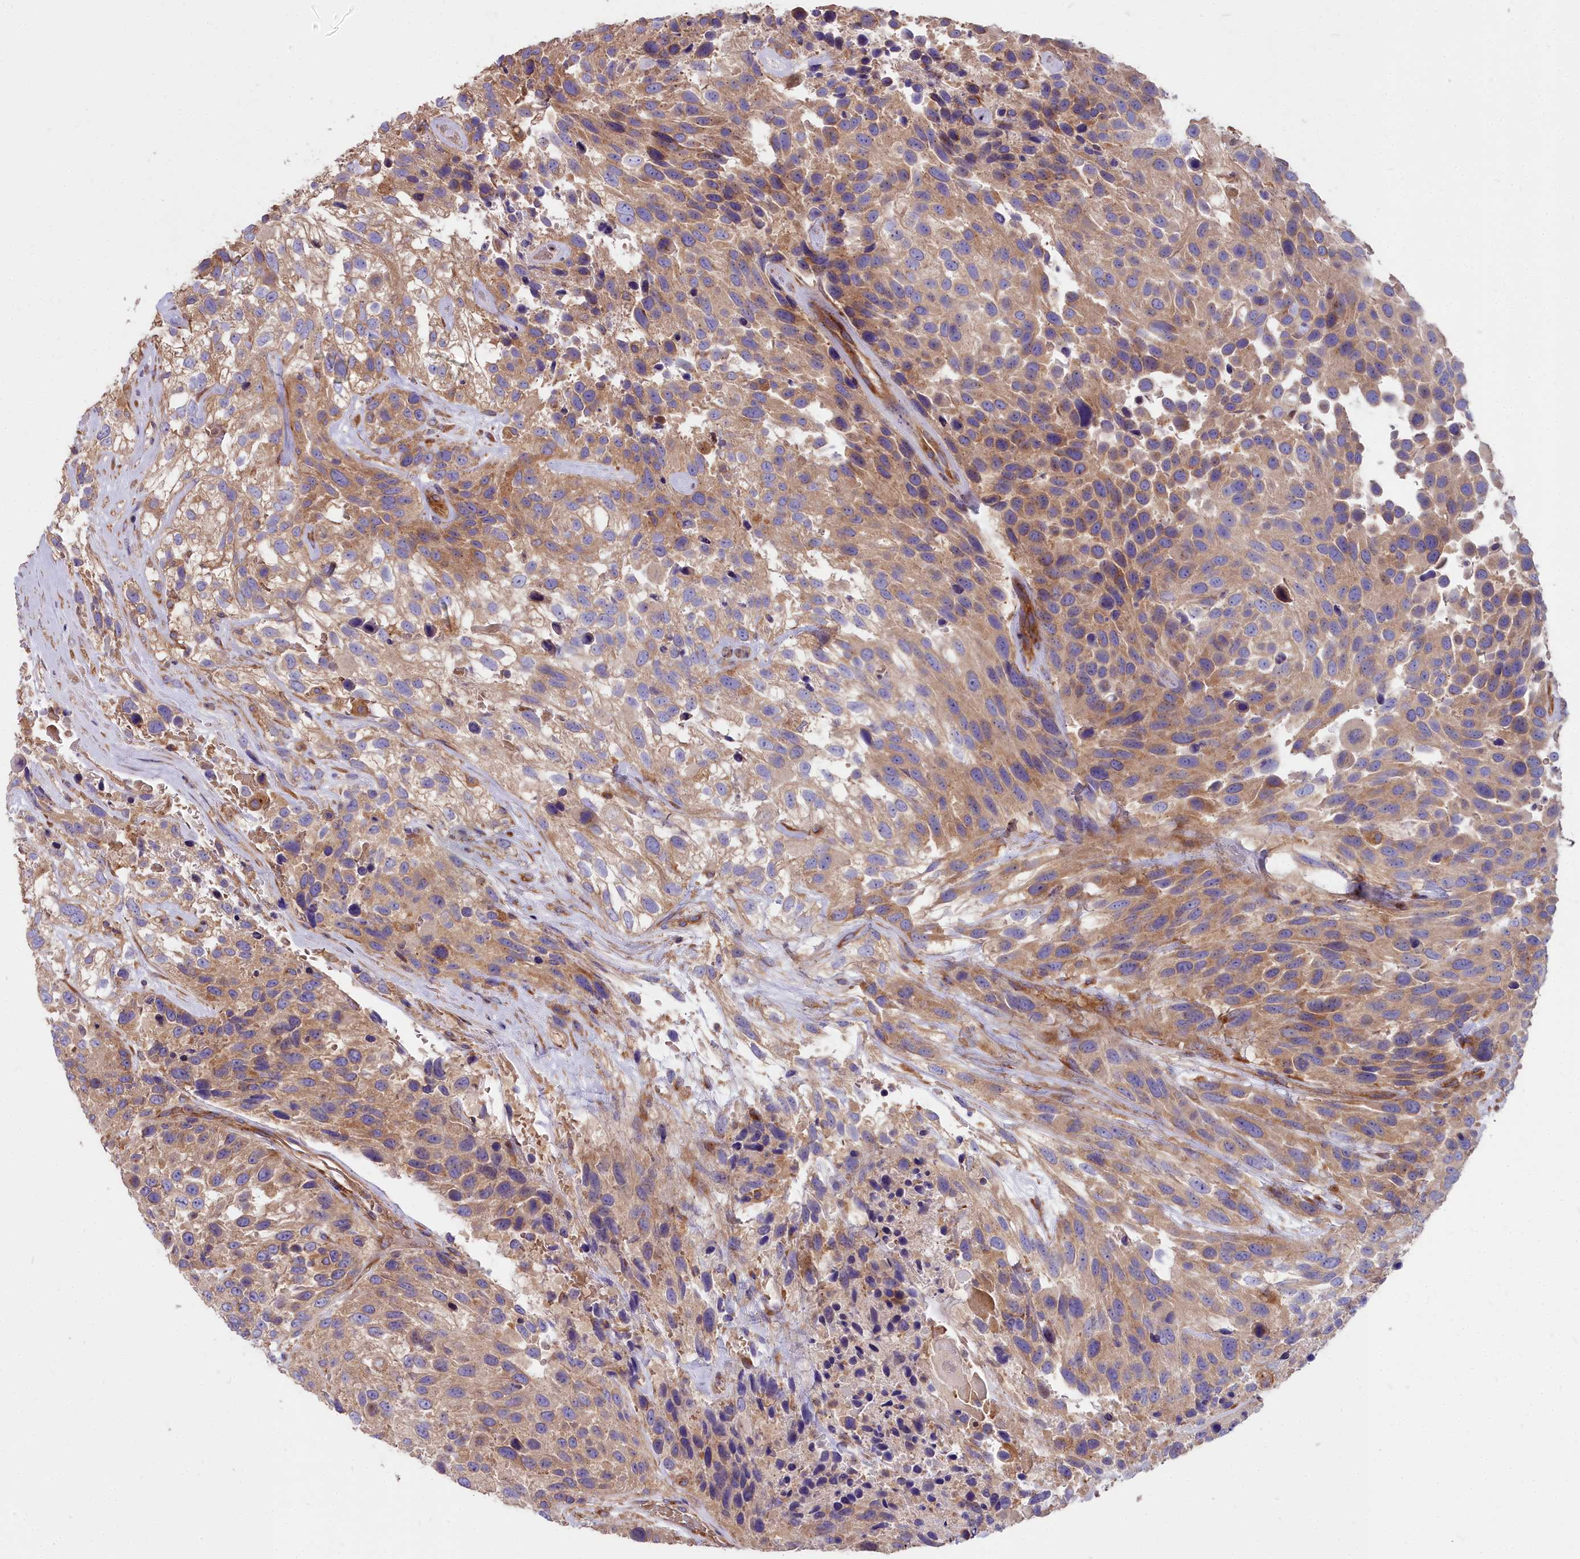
{"staining": {"intensity": "moderate", "quantity": ">75%", "location": "cytoplasmic/membranous"}, "tissue": "urothelial cancer", "cell_type": "Tumor cells", "image_type": "cancer", "snomed": [{"axis": "morphology", "description": "Urothelial carcinoma, High grade"}, {"axis": "topography", "description": "Urinary bladder"}], "caption": "High-grade urothelial carcinoma stained for a protein (brown) displays moderate cytoplasmic/membranous positive expression in approximately >75% of tumor cells.", "gene": "DCTN3", "patient": {"sex": "female", "age": 70}}